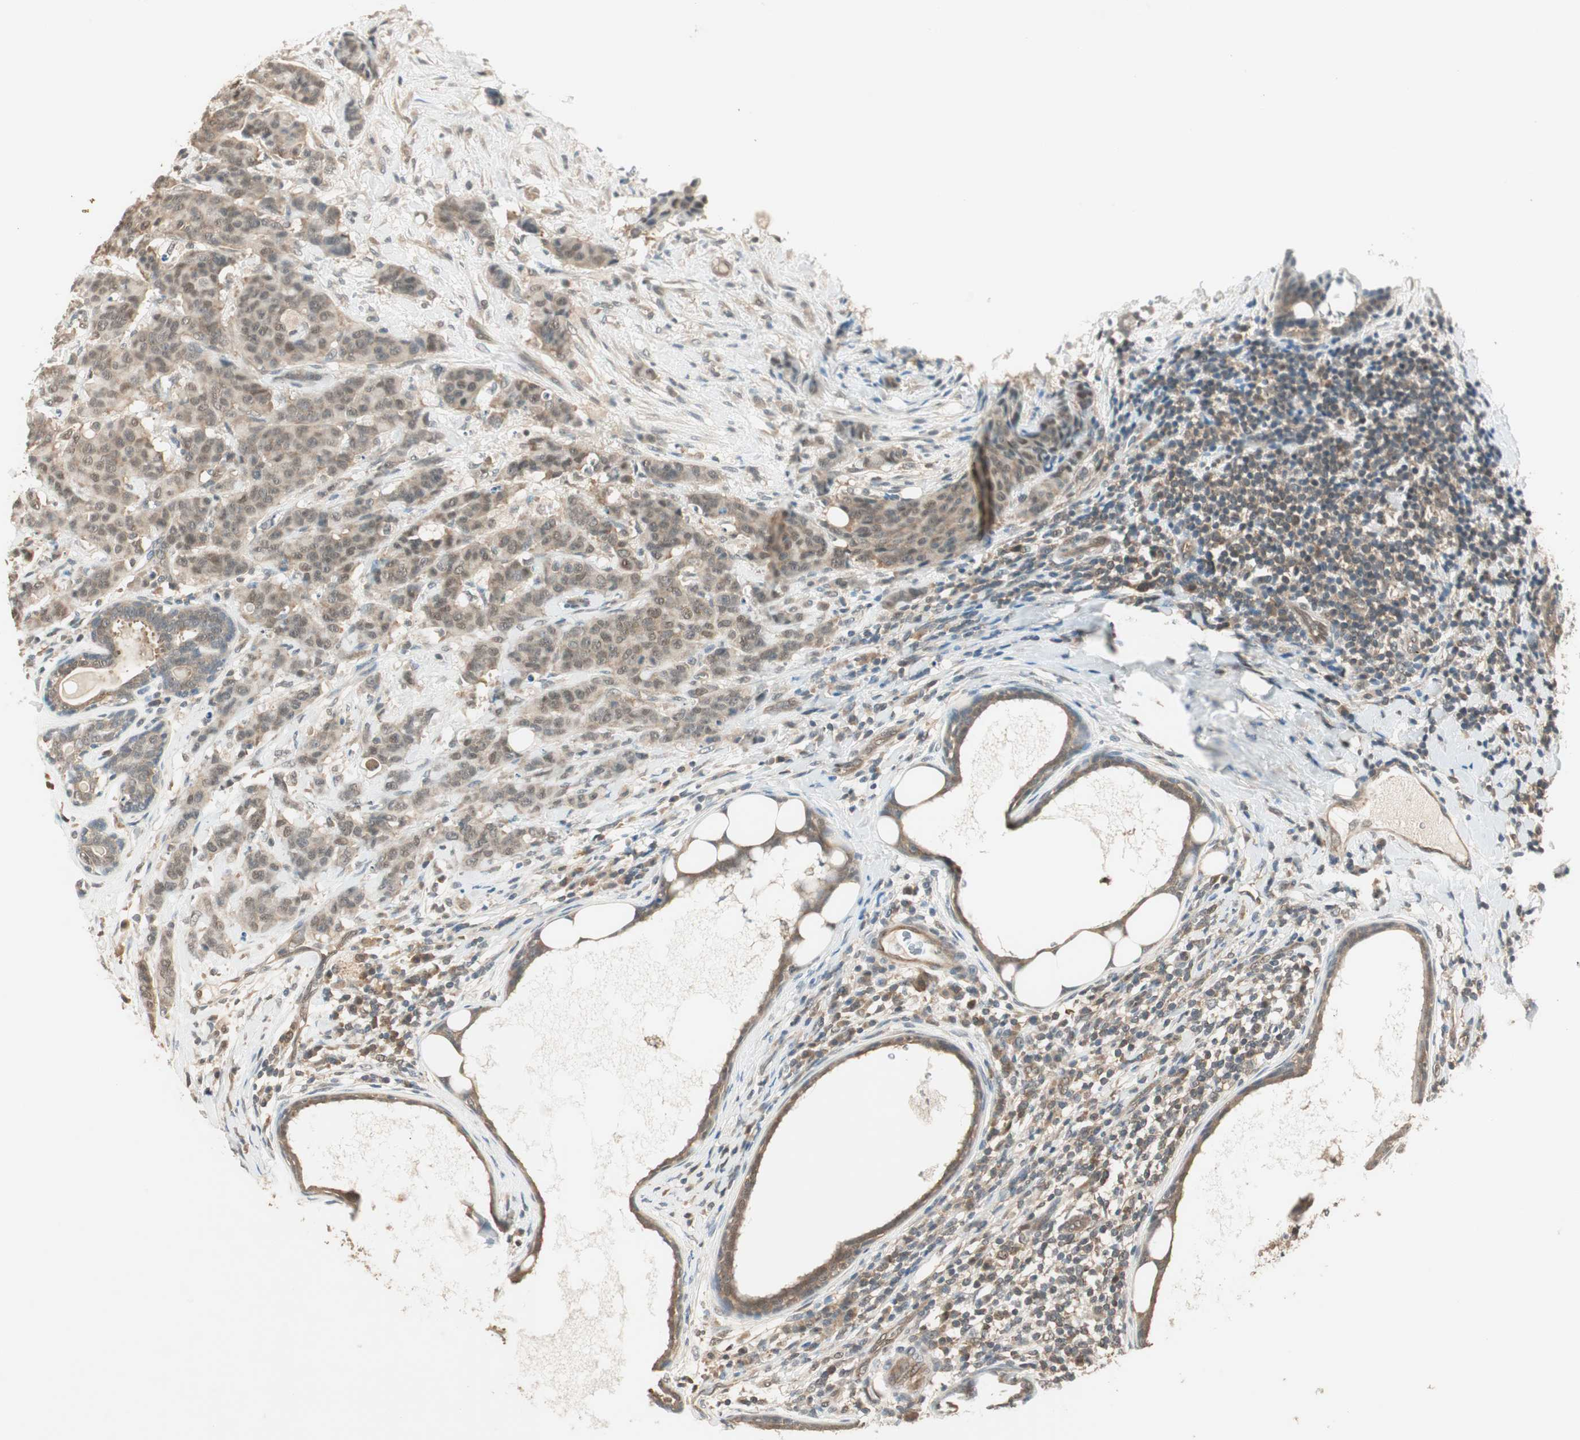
{"staining": {"intensity": "weak", "quantity": ">75%", "location": "cytoplasmic/membranous"}, "tissue": "breast cancer", "cell_type": "Tumor cells", "image_type": "cancer", "snomed": [{"axis": "morphology", "description": "Duct carcinoma"}, {"axis": "topography", "description": "Breast"}], "caption": "Breast intraductal carcinoma stained with a protein marker exhibits weak staining in tumor cells.", "gene": "USP5", "patient": {"sex": "female", "age": 40}}